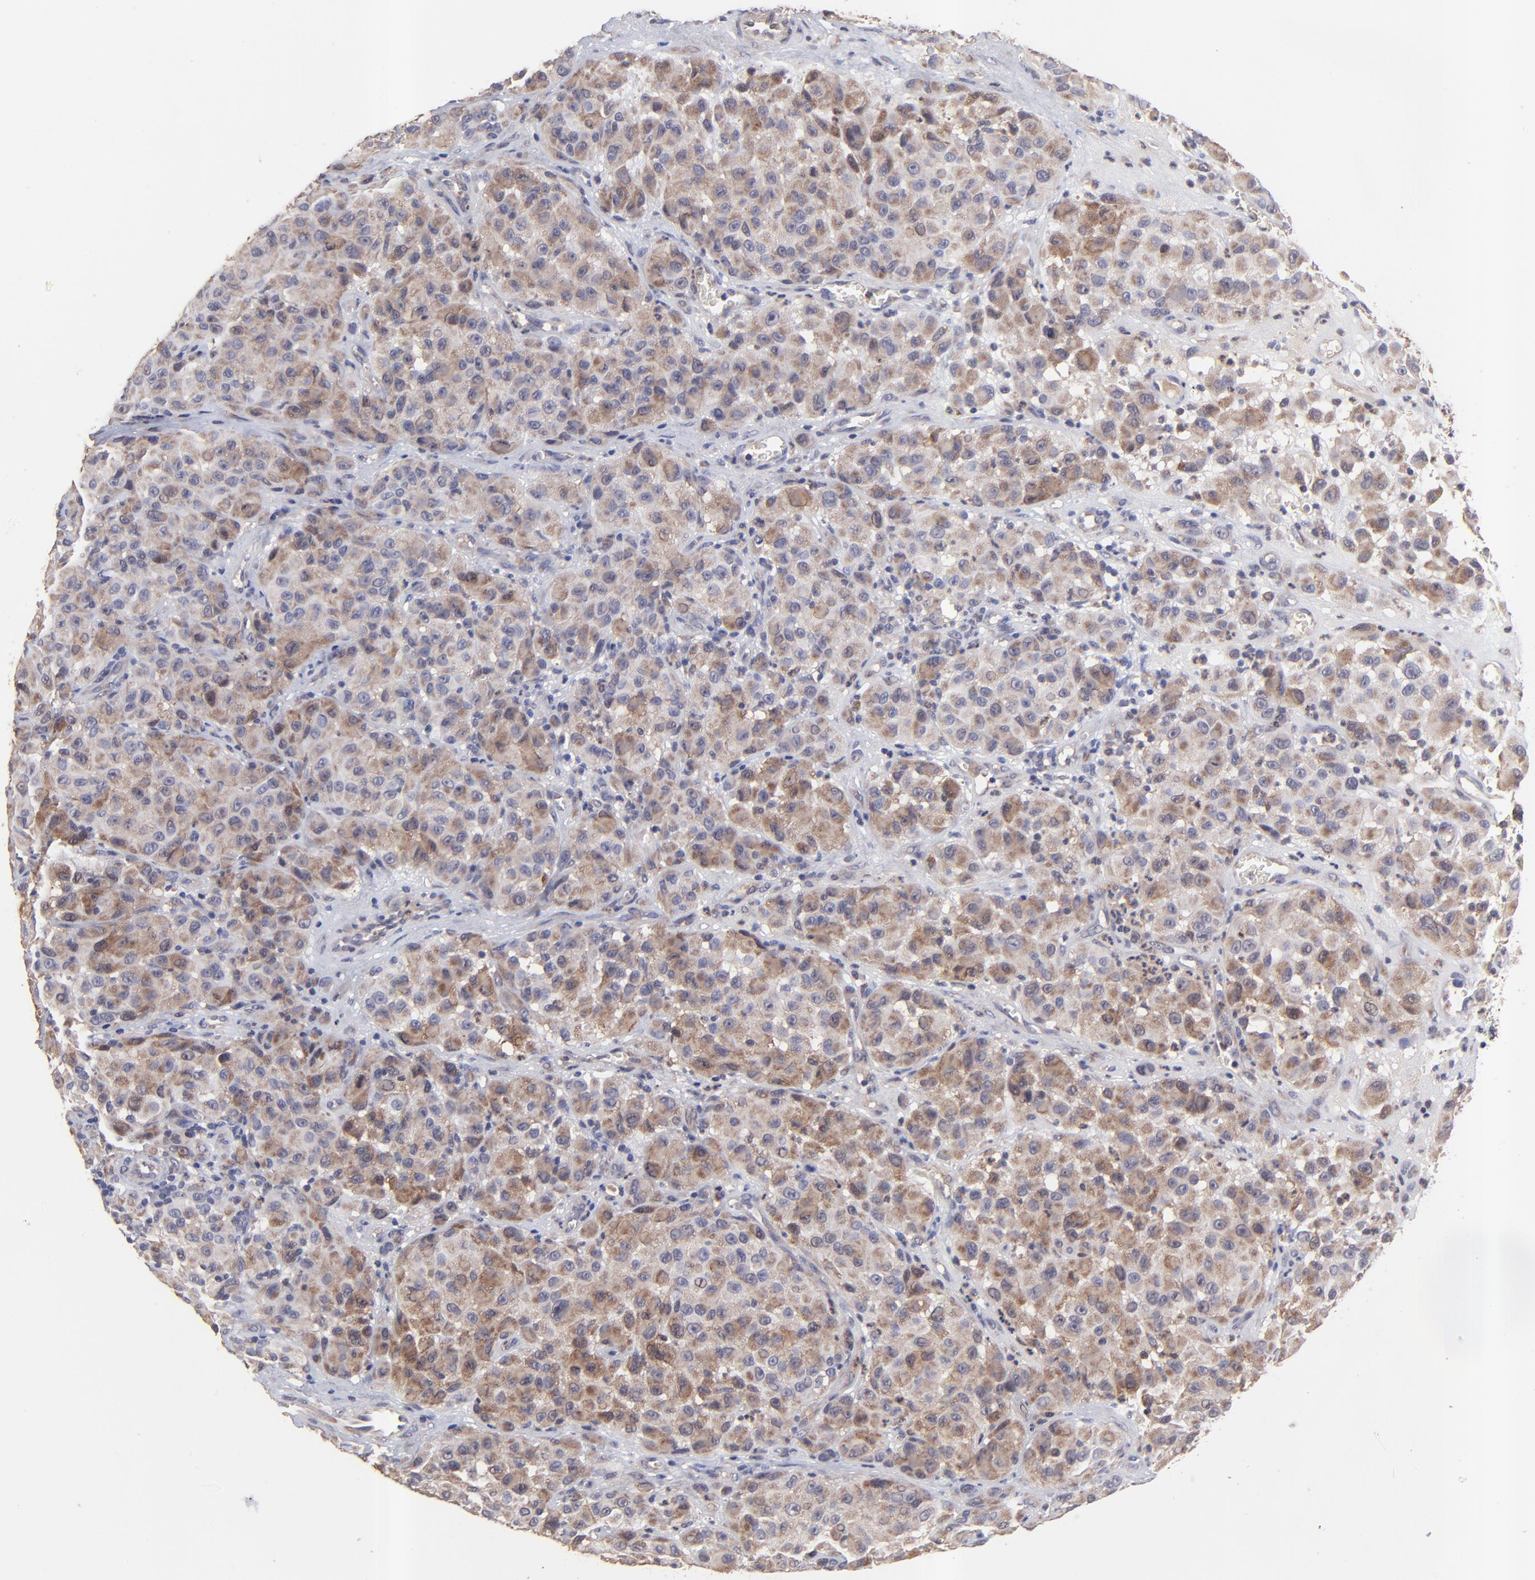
{"staining": {"intensity": "moderate", "quantity": ">75%", "location": "cytoplasmic/membranous"}, "tissue": "melanoma", "cell_type": "Tumor cells", "image_type": "cancer", "snomed": [{"axis": "morphology", "description": "Malignant melanoma, NOS"}, {"axis": "topography", "description": "Skin"}], "caption": "An image of melanoma stained for a protein reveals moderate cytoplasmic/membranous brown staining in tumor cells. (IHC, brightfield microscopy, high magnification).", "gene": "BAIAP2L2", "patient": {"sex": "female", "age": 21}}